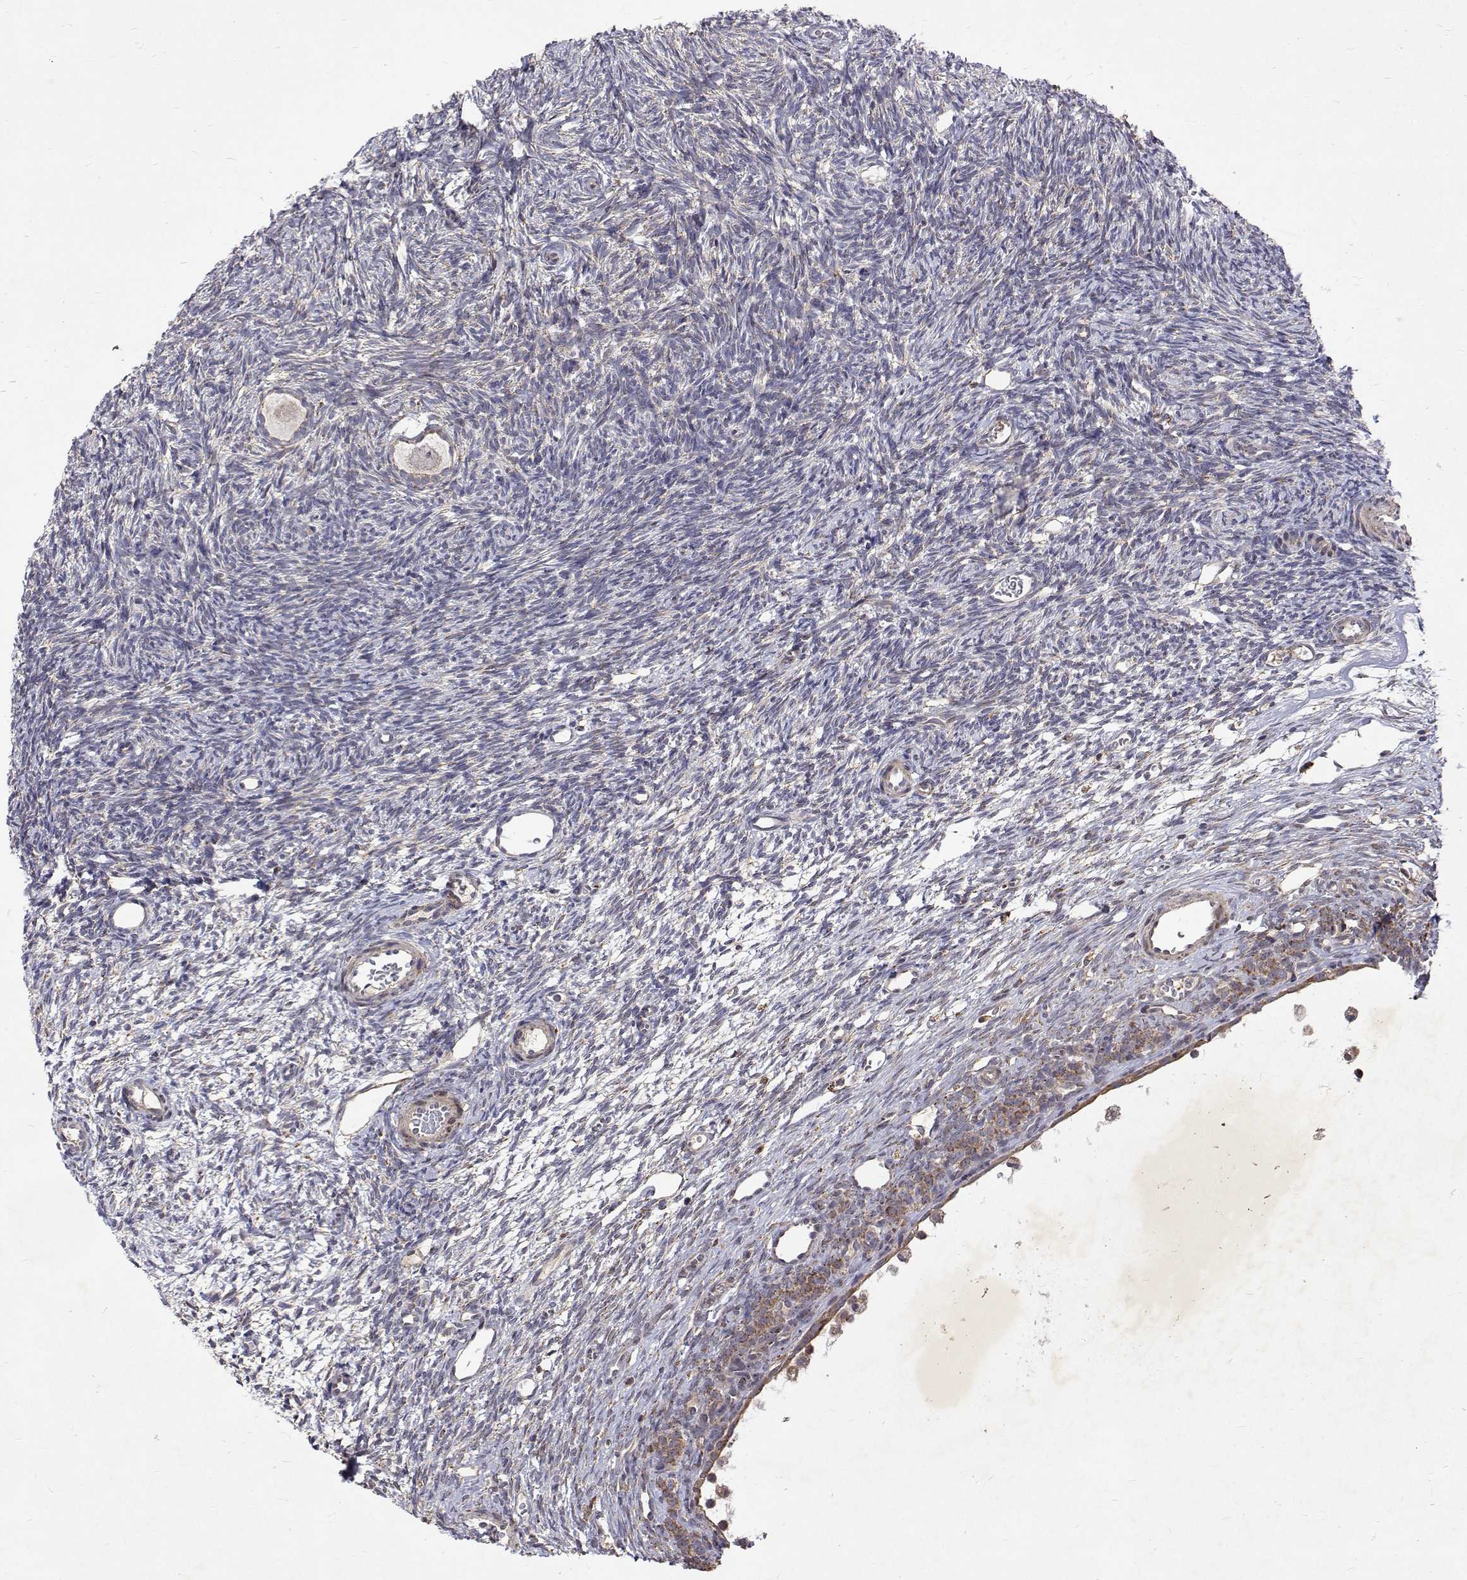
{"staining": {"intensity": "weak", "quantity": "<25%", "location": "cytoplasmic/membranous"}, "tissue": "ovary", "cell_type": "Follicle cells", "image_type": "normal", "snomed": [{"axis": "morphology", "description": "Normal tissue, NOS"}, {"axis": "topography", "description": "Ovary"}], "caption": "High magnification brightfield microscopy of unremarkable ovary stained with DAB (brown) and counterstained with hematoxylin (blue): follicle cells show no significant expression.", "gene": "ALKBH8", "patient": {"sex": "female", "age": 34}}